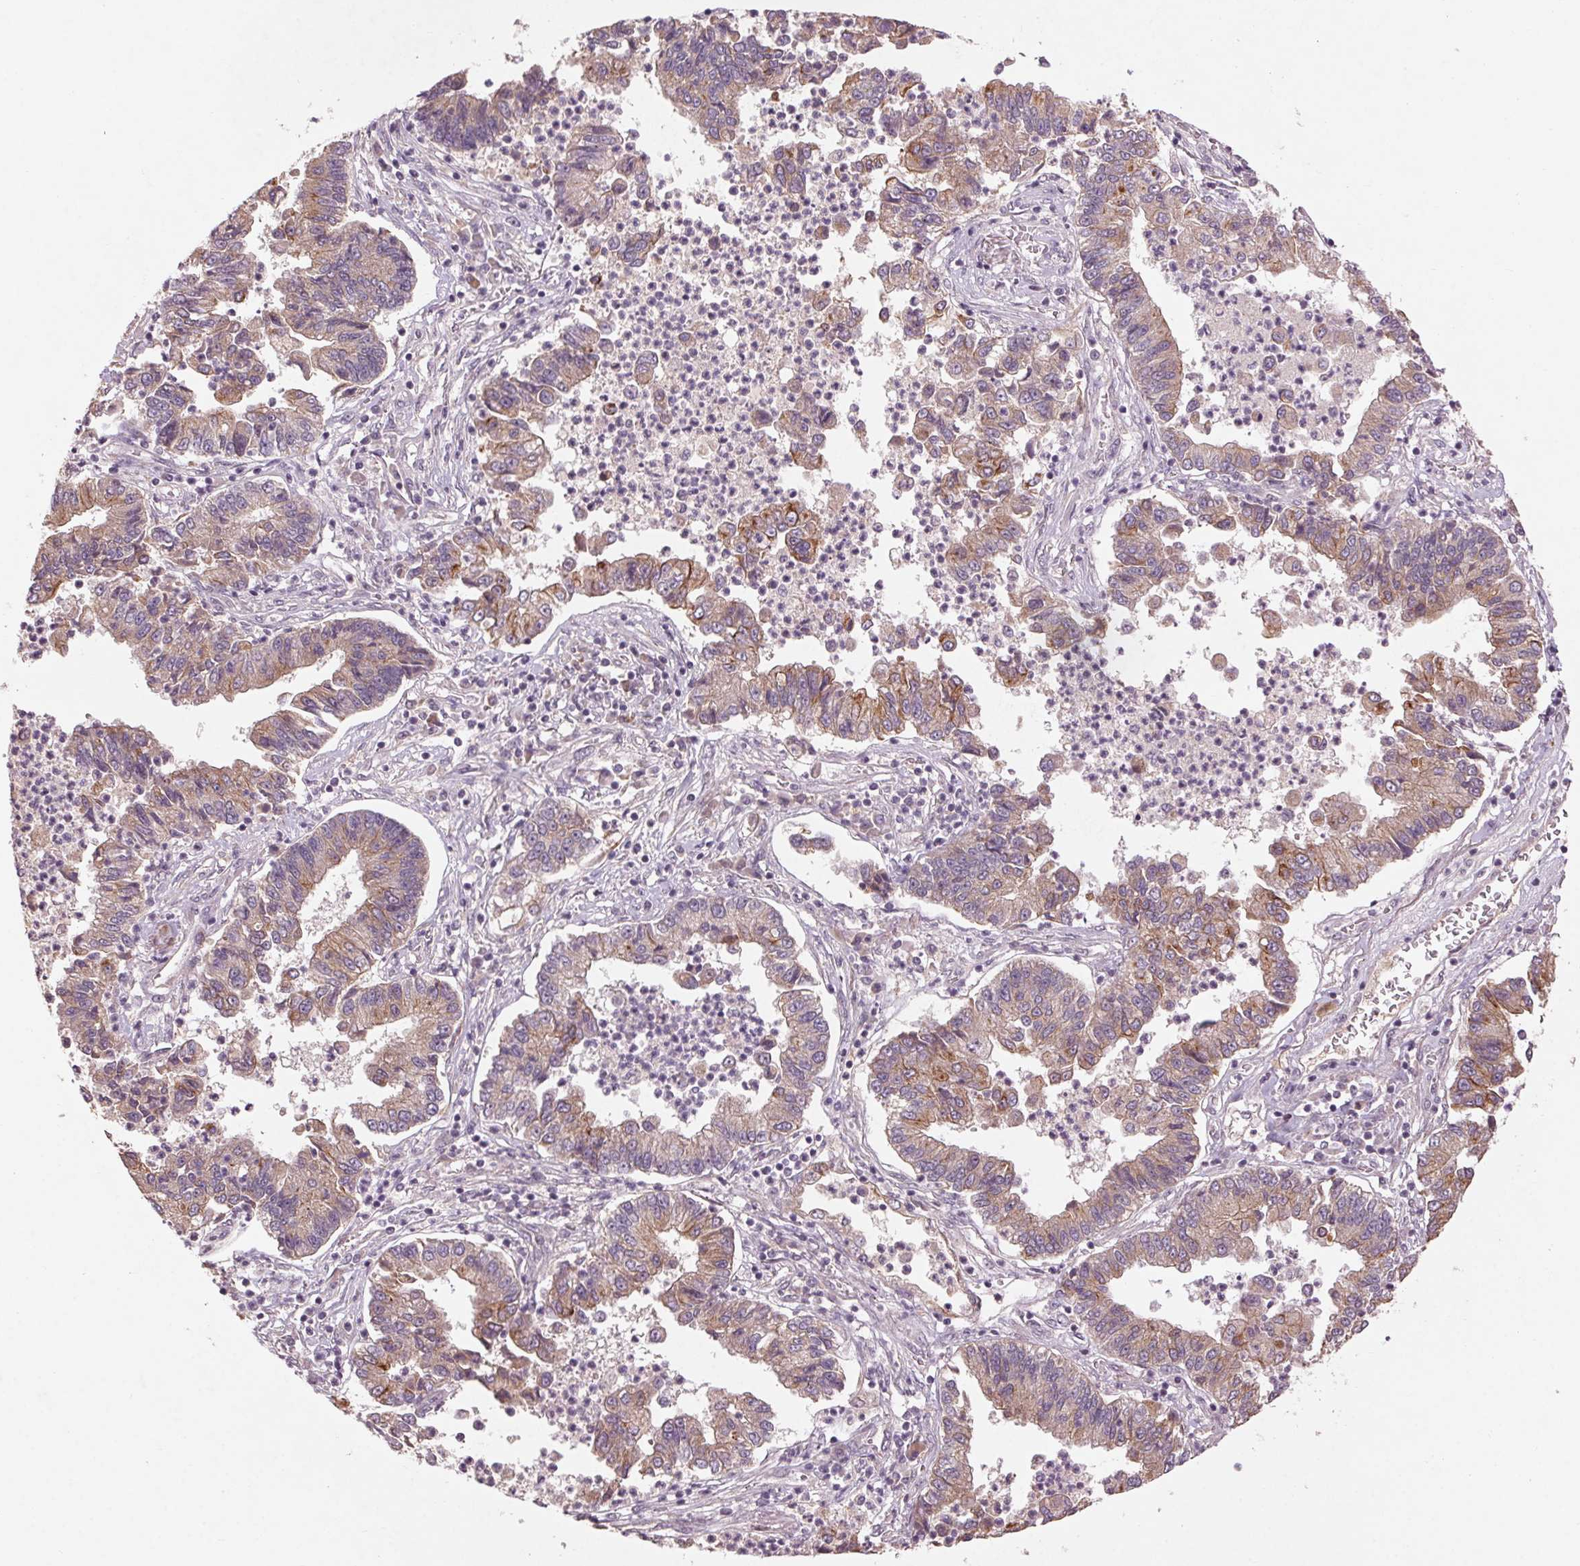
{"staining": {"intensity": "weak", "quantity": ">75%", "location": "cytoplasmic/membranous"}, "tissue": "lung cancer", "cell_type": "Tumor cells", "image_type": "cancer", "snomed": [{"axis": "morphology", "description": "Adenocarcinoma, NOS"}, {"axis": "topography", "description": "Lung"}], "caption": "DAB immunohistochemical staining of lung cancer demonstrates weak cytoplasmic/membranous protein staining in approximately >75% of tumor cells.", "gene": "SMLR1", "patient": {"sex": "female", "age": 57}}